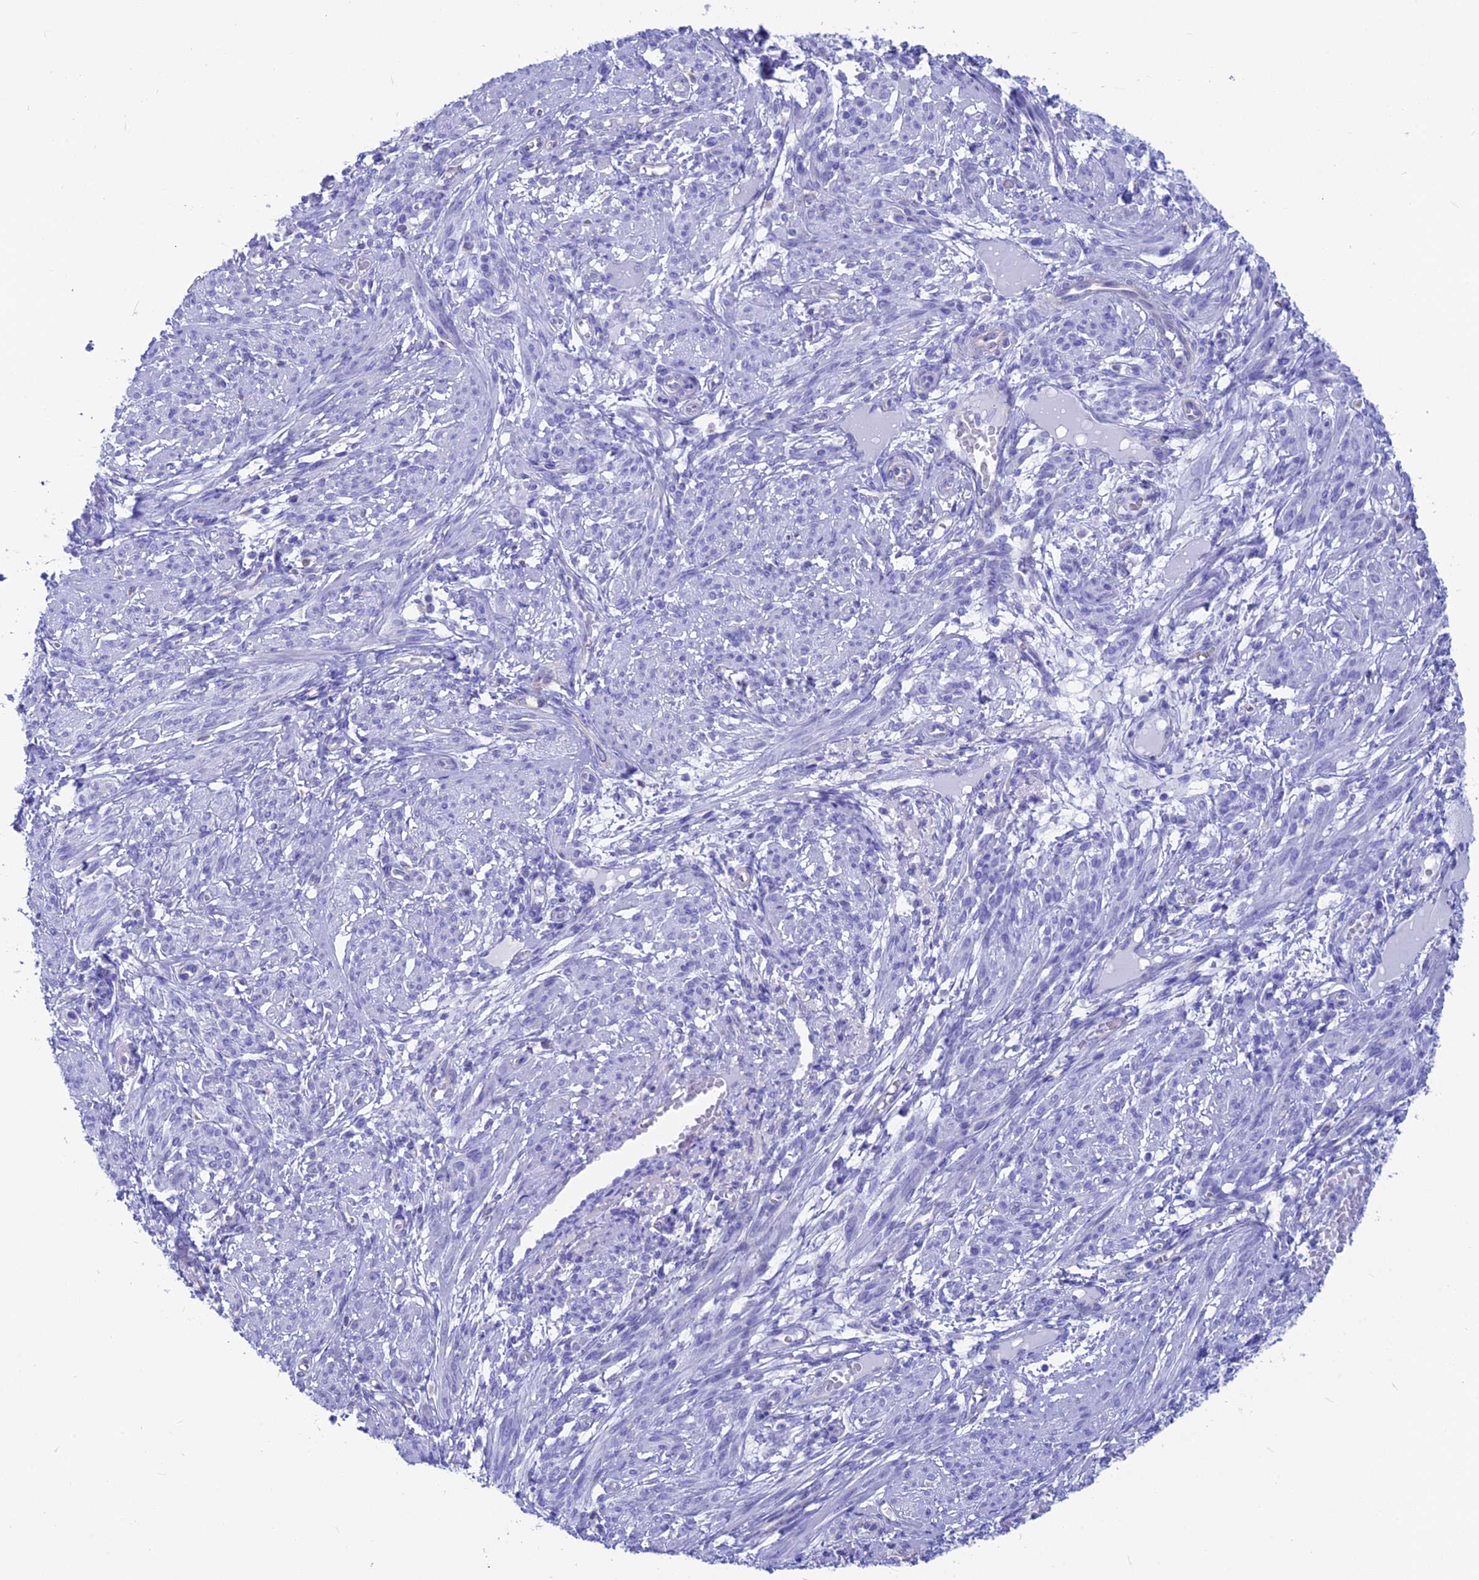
{"staining": {"intensity": "negative", "quantity": "none", "location": "none"}, "tissue": "smooth muscle", "cell_type": "Smooth muscle cells", "image_type": "normal", "snomed": [{"axis": "morphology", "description": "Normal tissue, NOS"}, {"axis": "topography", "description": "Smooth muscle"}], "caption": "High power microscopy histopathology image of an immunohistochemistry (IHC) photomicrograph of benign smooth muscle, revealing no significant expression in smooth muscle cells. (DAB immunohistochemistry visualized using brightfield microscopy, high magnification).", "gene": "GNGT2", "patient": {"sex": "female", "age": 39}}